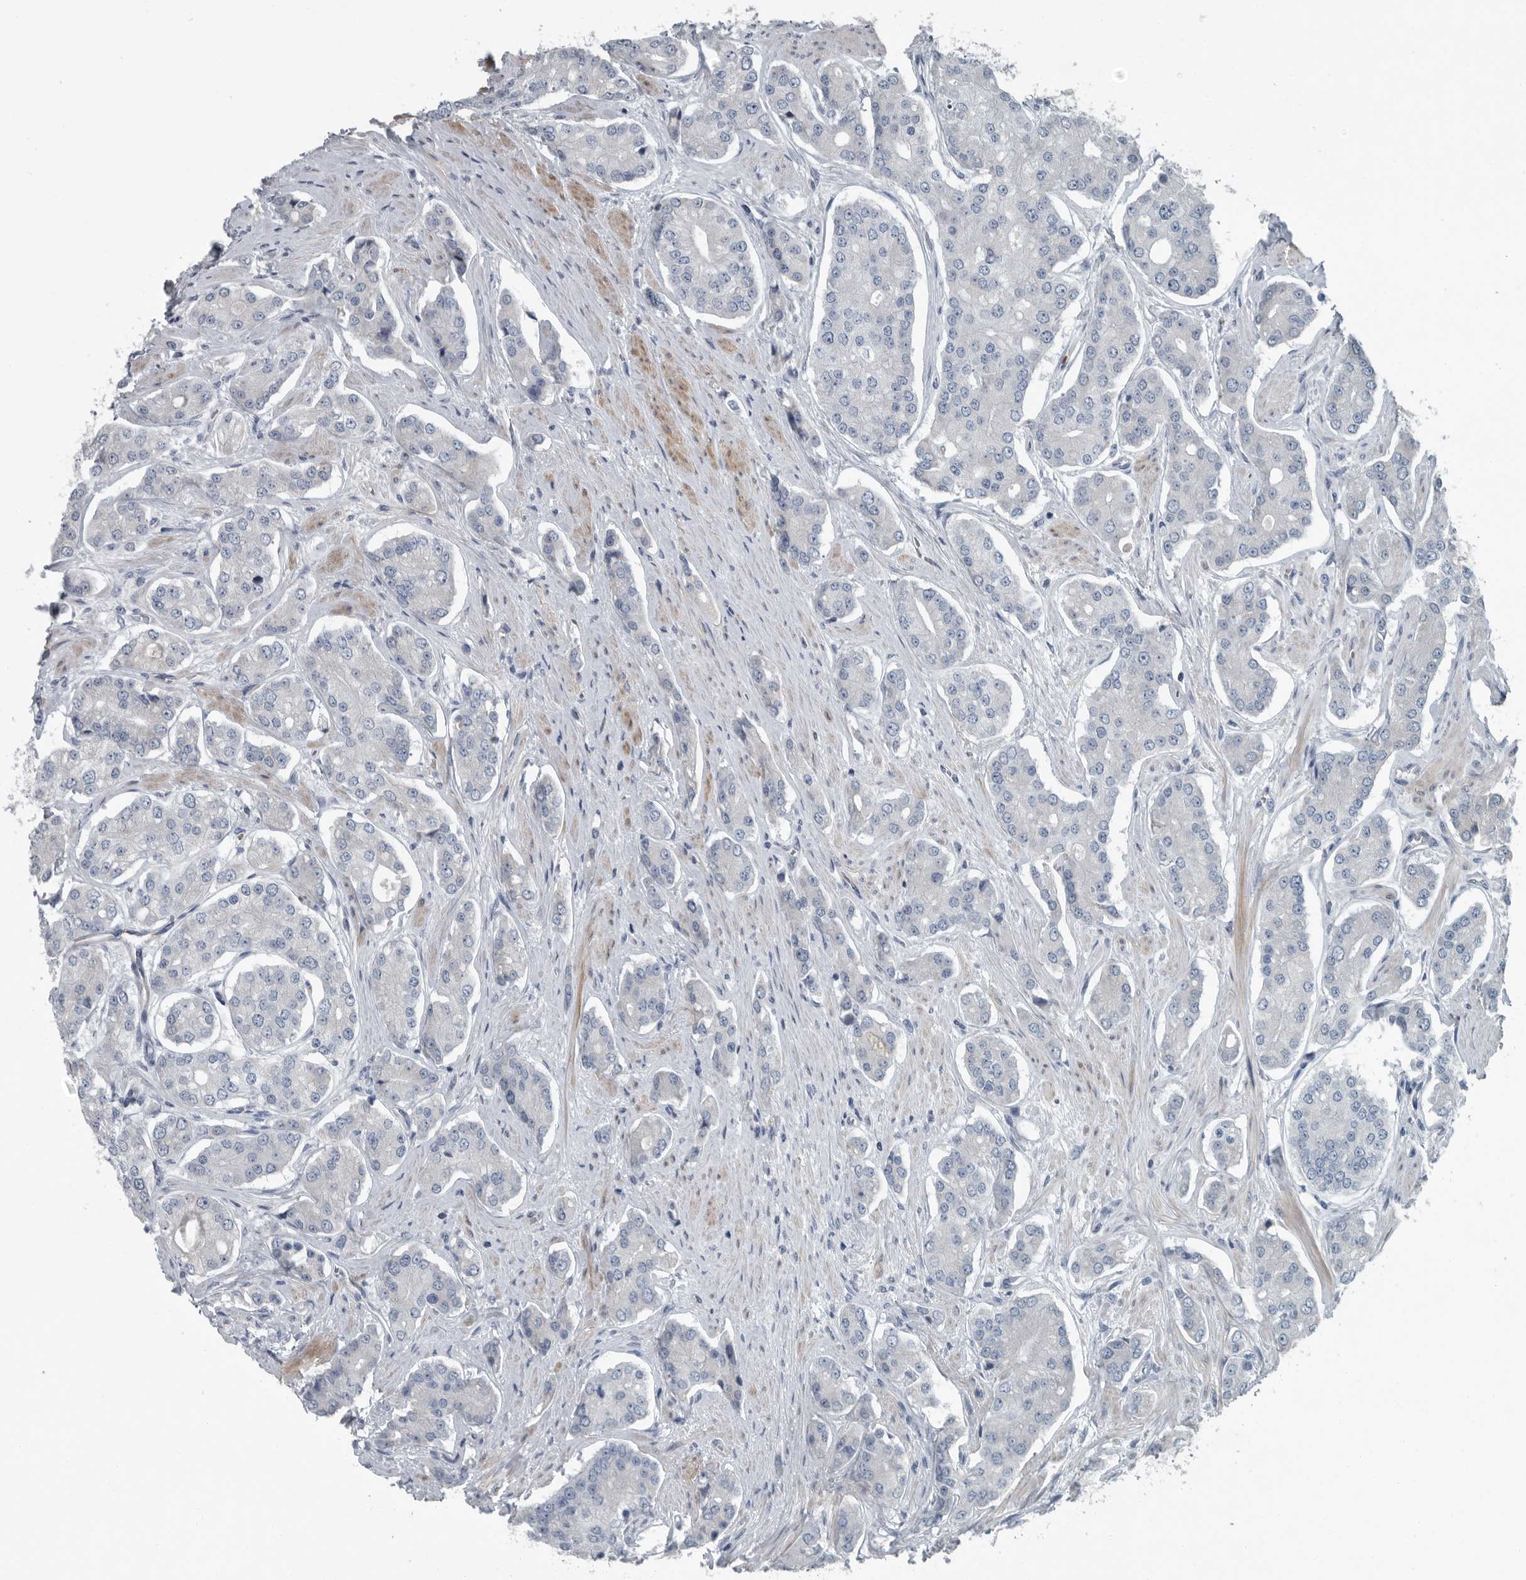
{"staining": {"intensity": "negative", "quantity": "none", "location": "none"}, "tissue": "prostate cancer", "cell_type": "Tumor cells", "image_type": "cancer", "snomed": [{"axis": "morphology", "description": "Adenocarcinoma, High grade"}, {"axis": "topography", "description": "Prostate"}], "caption": "DAB immunohistochemical staining of human high-grade adenocarcinoma (prostate) displays no significant staining in tumor cells. (DAB IHC with hematoxylin counter stain).", "gene": "MPP3", "patient": {"sex": "male", "age": 71}}